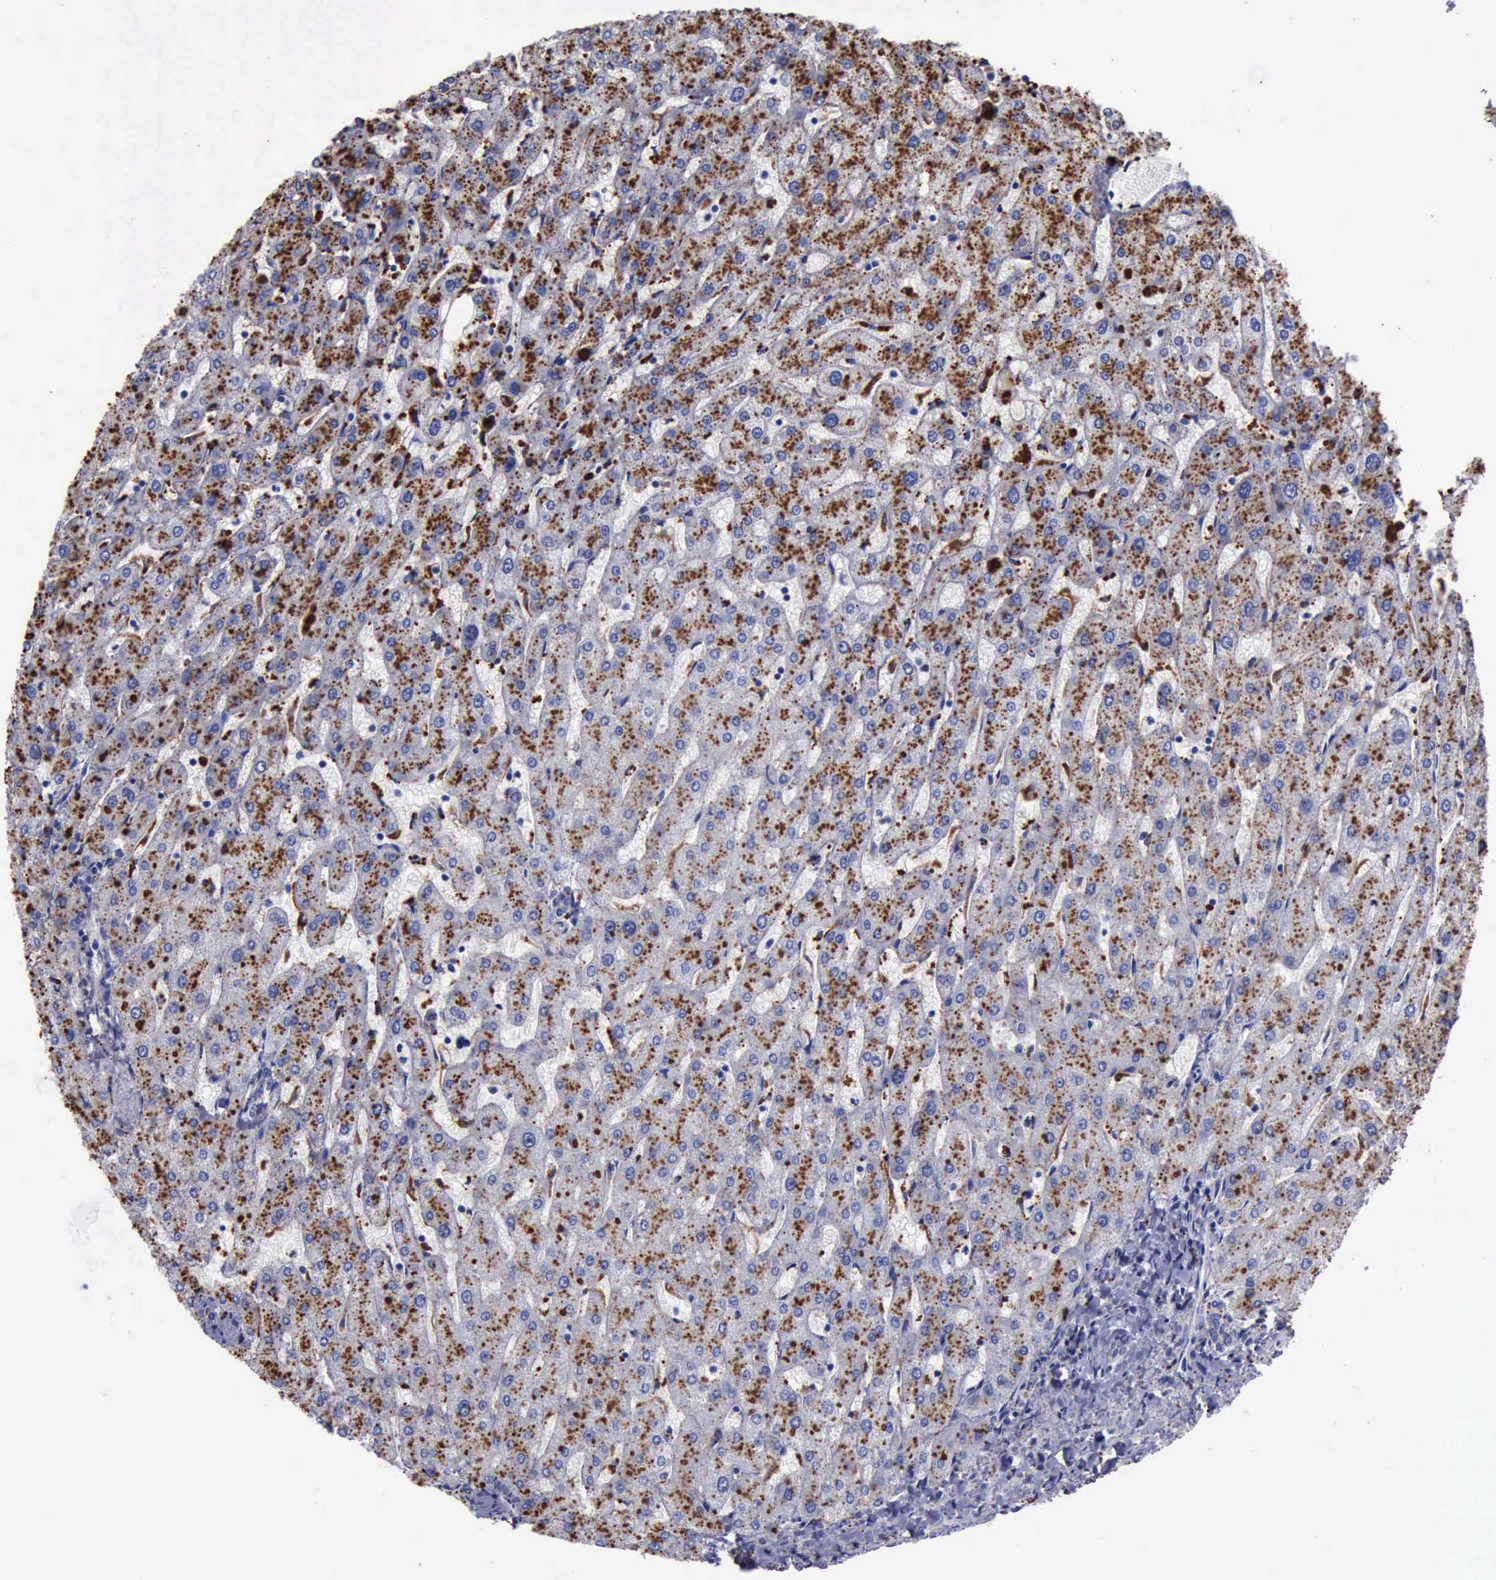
{"staining": {"intensity": "negative", "quantity": "none", "location": "none"}, "tissue": "liver", "cell_type": "Cholangiocytes", "image_type": "normal", "snomed": [{"axis": "morphology", "description": "Normal tissue, NOS"}, {"axis": "topography", "description": "Liver"}], "caption": "High power microscopy image of an immunohistochemistry (IHC) image of normal liver, revealing no significant positivity in cholangiocytes. Nuclei are stained in blue.", "gene": "CTSD", "patient": {"sex": "male", "age": 67}}